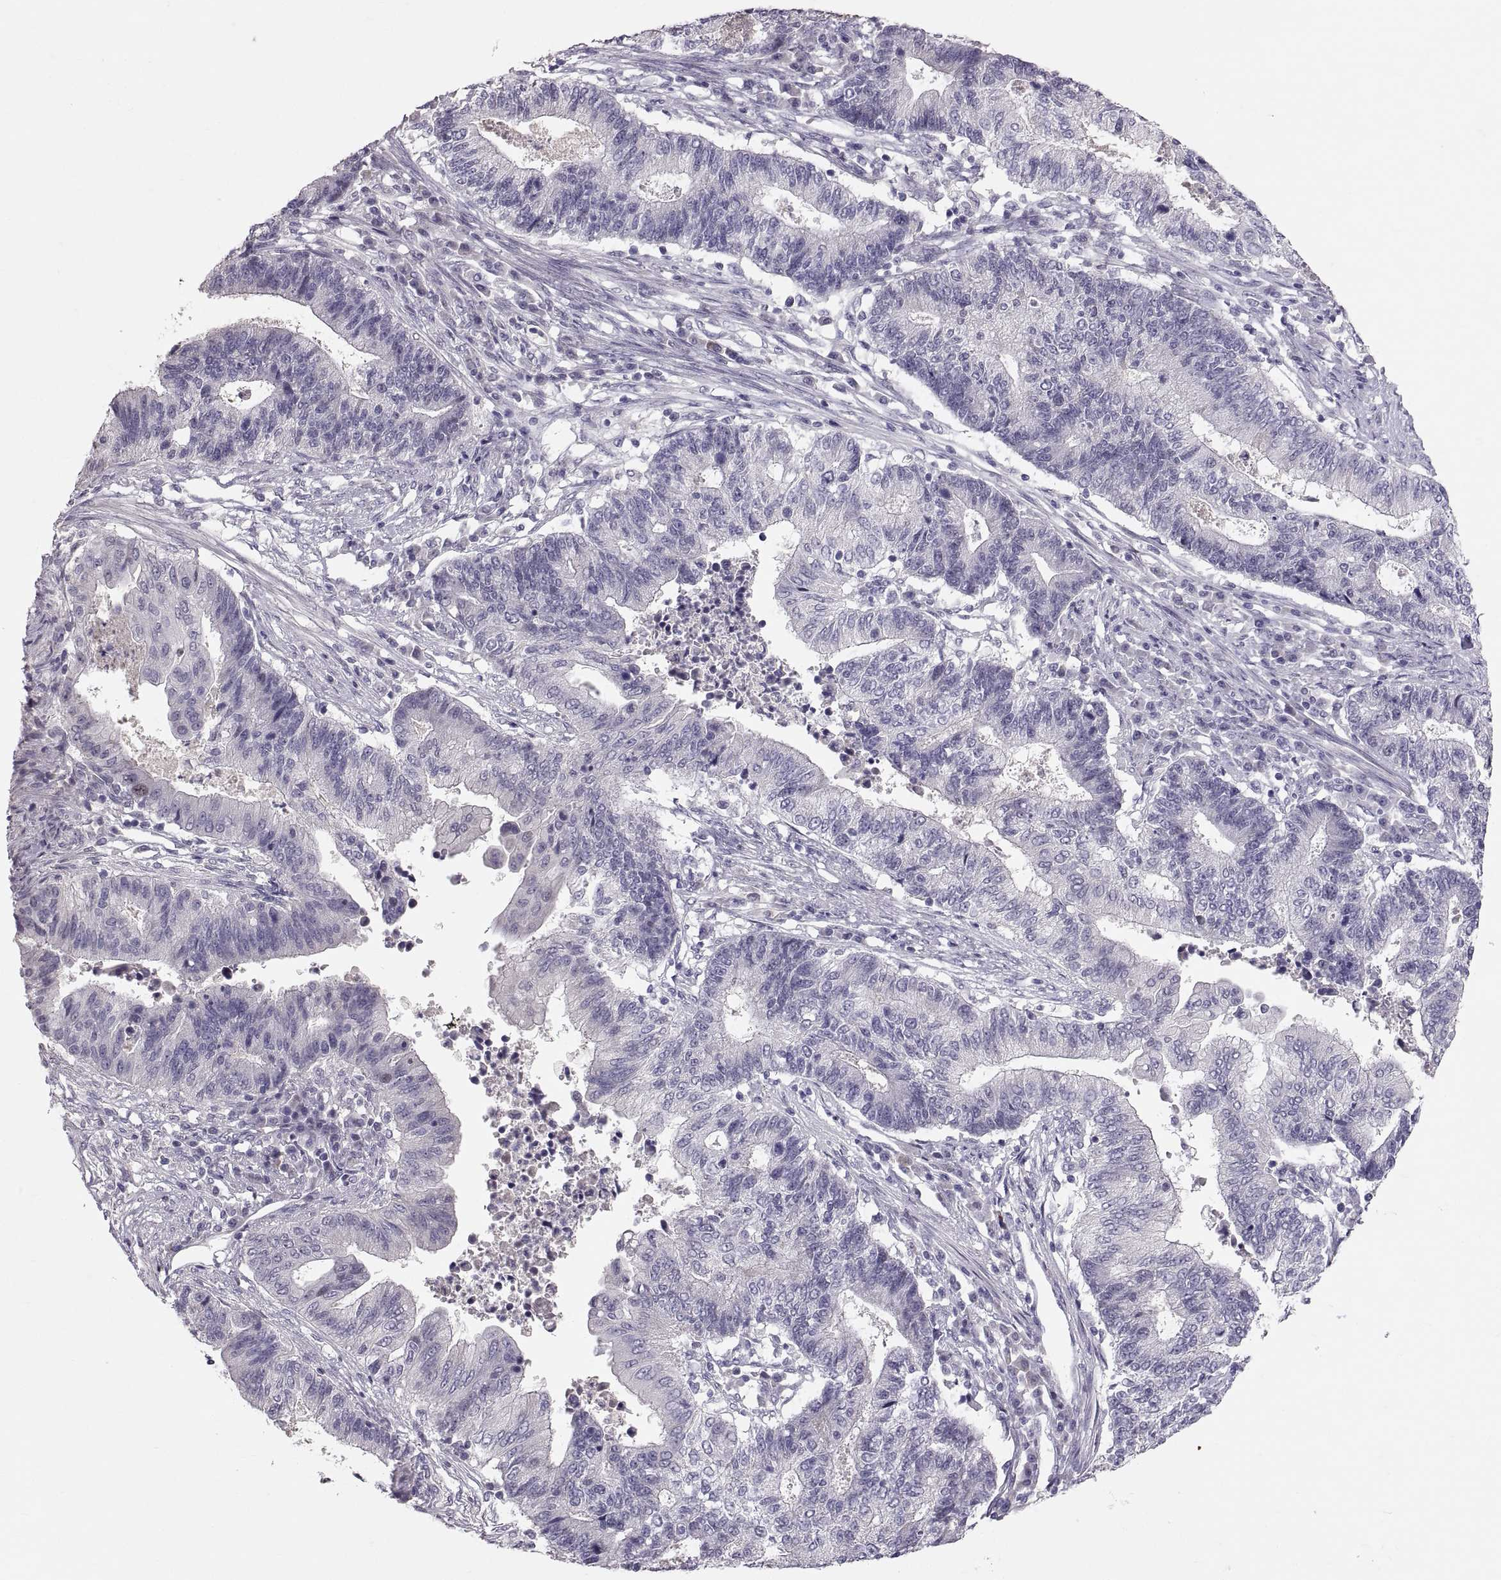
{"staining": {"intensity": "negative", "quantity": "none", "location": "none"}, "tissue": "endometrial cancer", "cell_type": "Tumor cells", "image_type": "cancer", "snomed": [{"axis": "morphology", "description": "Adenocarcinoma, NOS"}, {"axis": "topography", "description": "Uterus"}, {"axis": "topography", "description": "Endometrium"}], "caption": "Immunohistochemistry of human endometrial adenocarcinoma displays no expression in tumor cells. (Immunohistochemistry, brightfield microscopy, high magnification).", "gene": "PTN", "patient": {"sex": "female", "age": 54}}